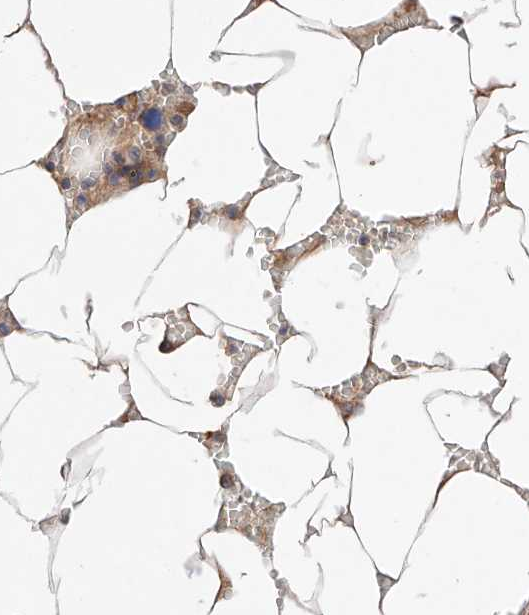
{"staining": {"intensity": "strong", "quantity": "<25%", "location": "cytoplasmic/membranous"}, "tissue": "bone marrow", "cell_type": "Hematopoietic cells", "image_type": "normal", "snomed": [{"axis": "morphology", "description": "Normal tissue, NOS"}, {"axis": "topography", "description": "Bone marrow"}], "caption": "DAB (3,3'-diaminobenzidine) immunohistochemical staining of benign bone marrow displays strong cytoplasmic/membranous protein staining in about <25% of hematopoietic cells.", "gene": "RAB23", "patient": {"sex": "male", "age": 70}}